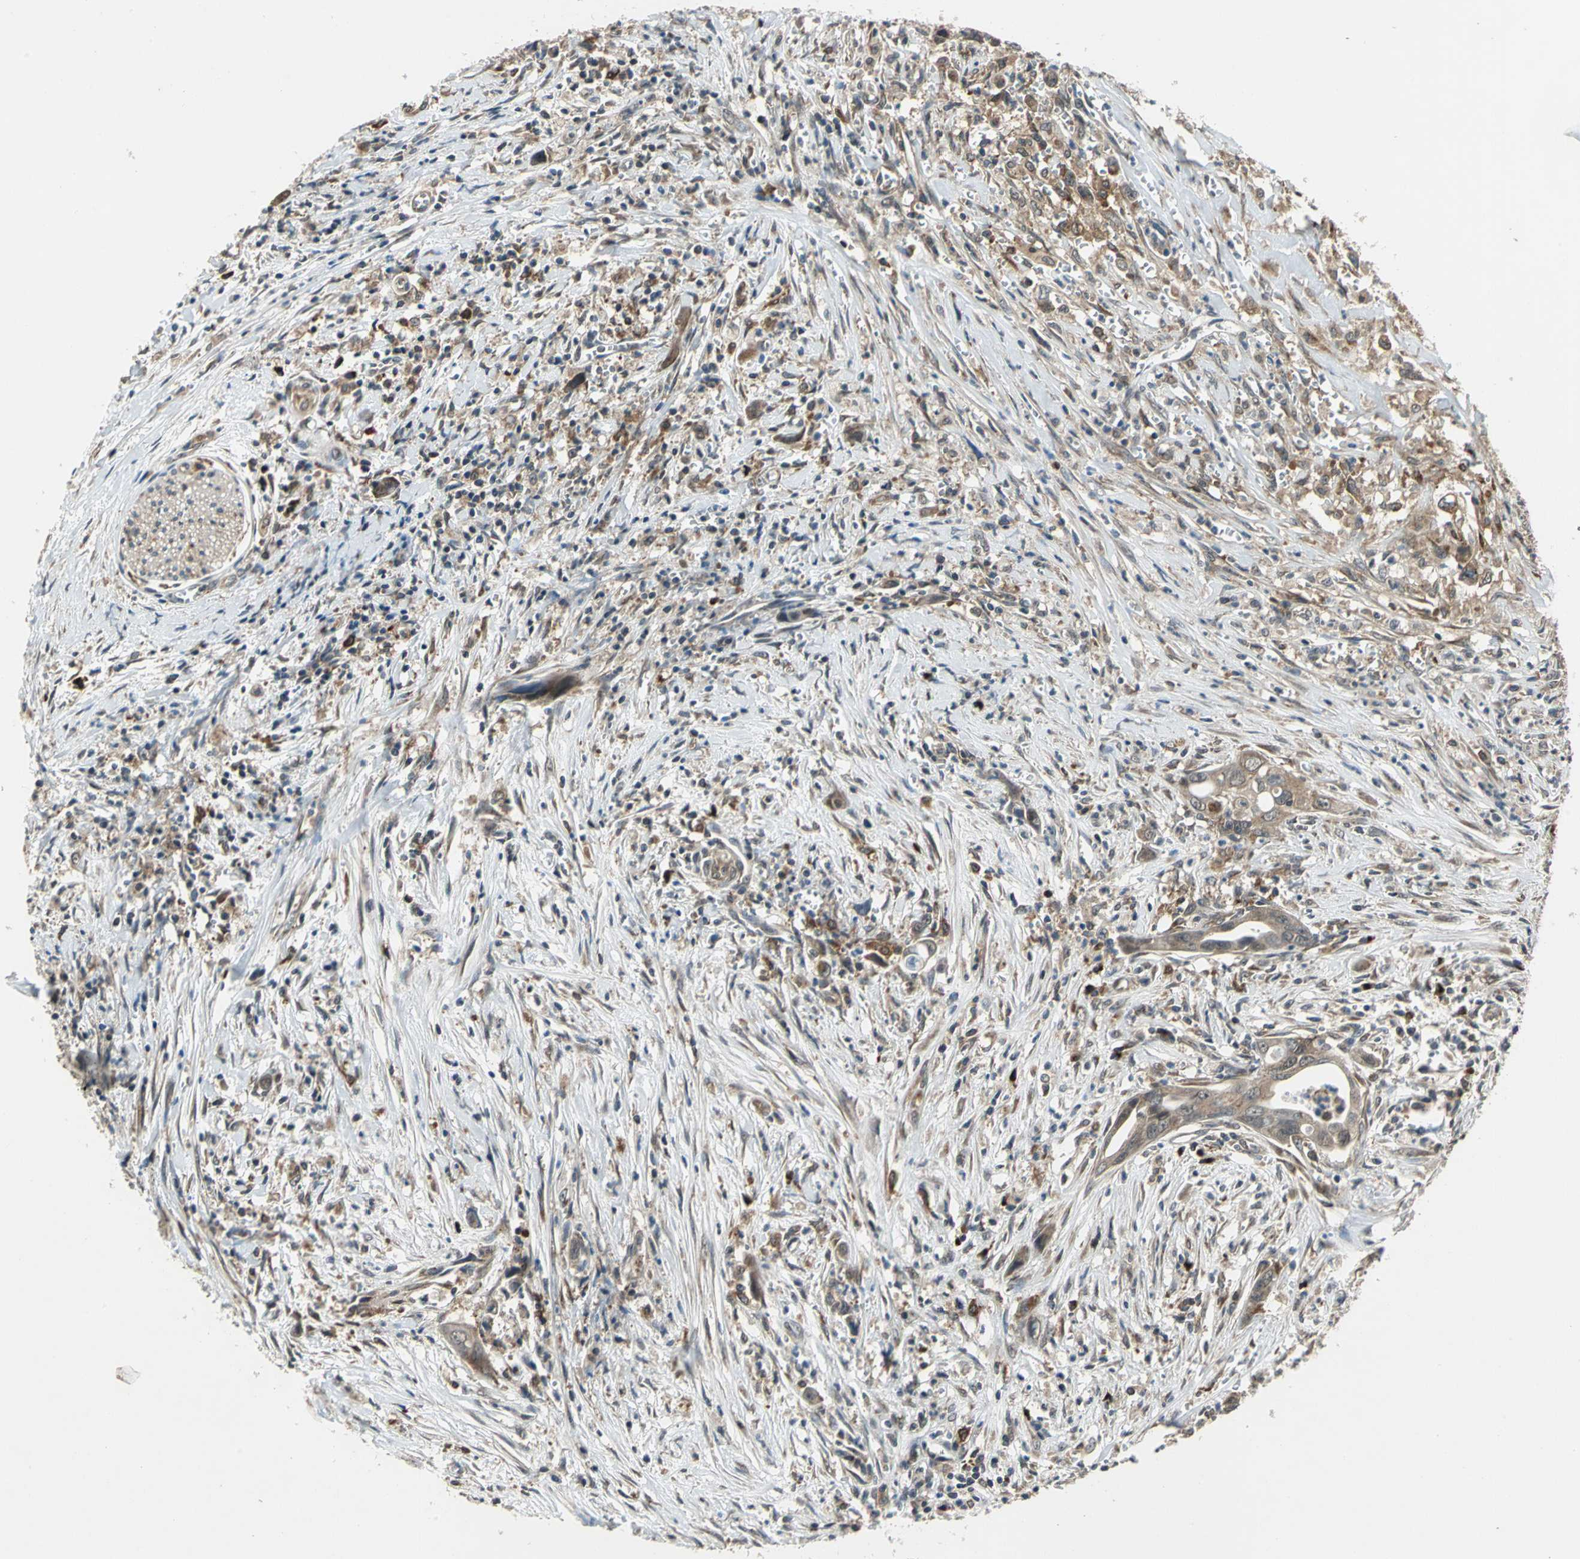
{"staining": {"intensity": "moderate", "quantity": ">75%", "location": "cytoplasmic/membranous"}, "tissue": "pancreatic cancer", "cell_type": "Tumor cells", "image_type": "cancer", "snomed": [{"axis": "morphology", "description": "Adenocarcinoma, NOS"}, {"axis": "topography", "description": "Pancreas"}], "caption": "This is an image of immunohistochemistry staining of adenocarcinoma (pancreatic), which shows moderate staining in the cytoplasmic/membranous of tumor cells.", "gene": "NFKBIE", "patient": {"sex": "male", "age": 59}}